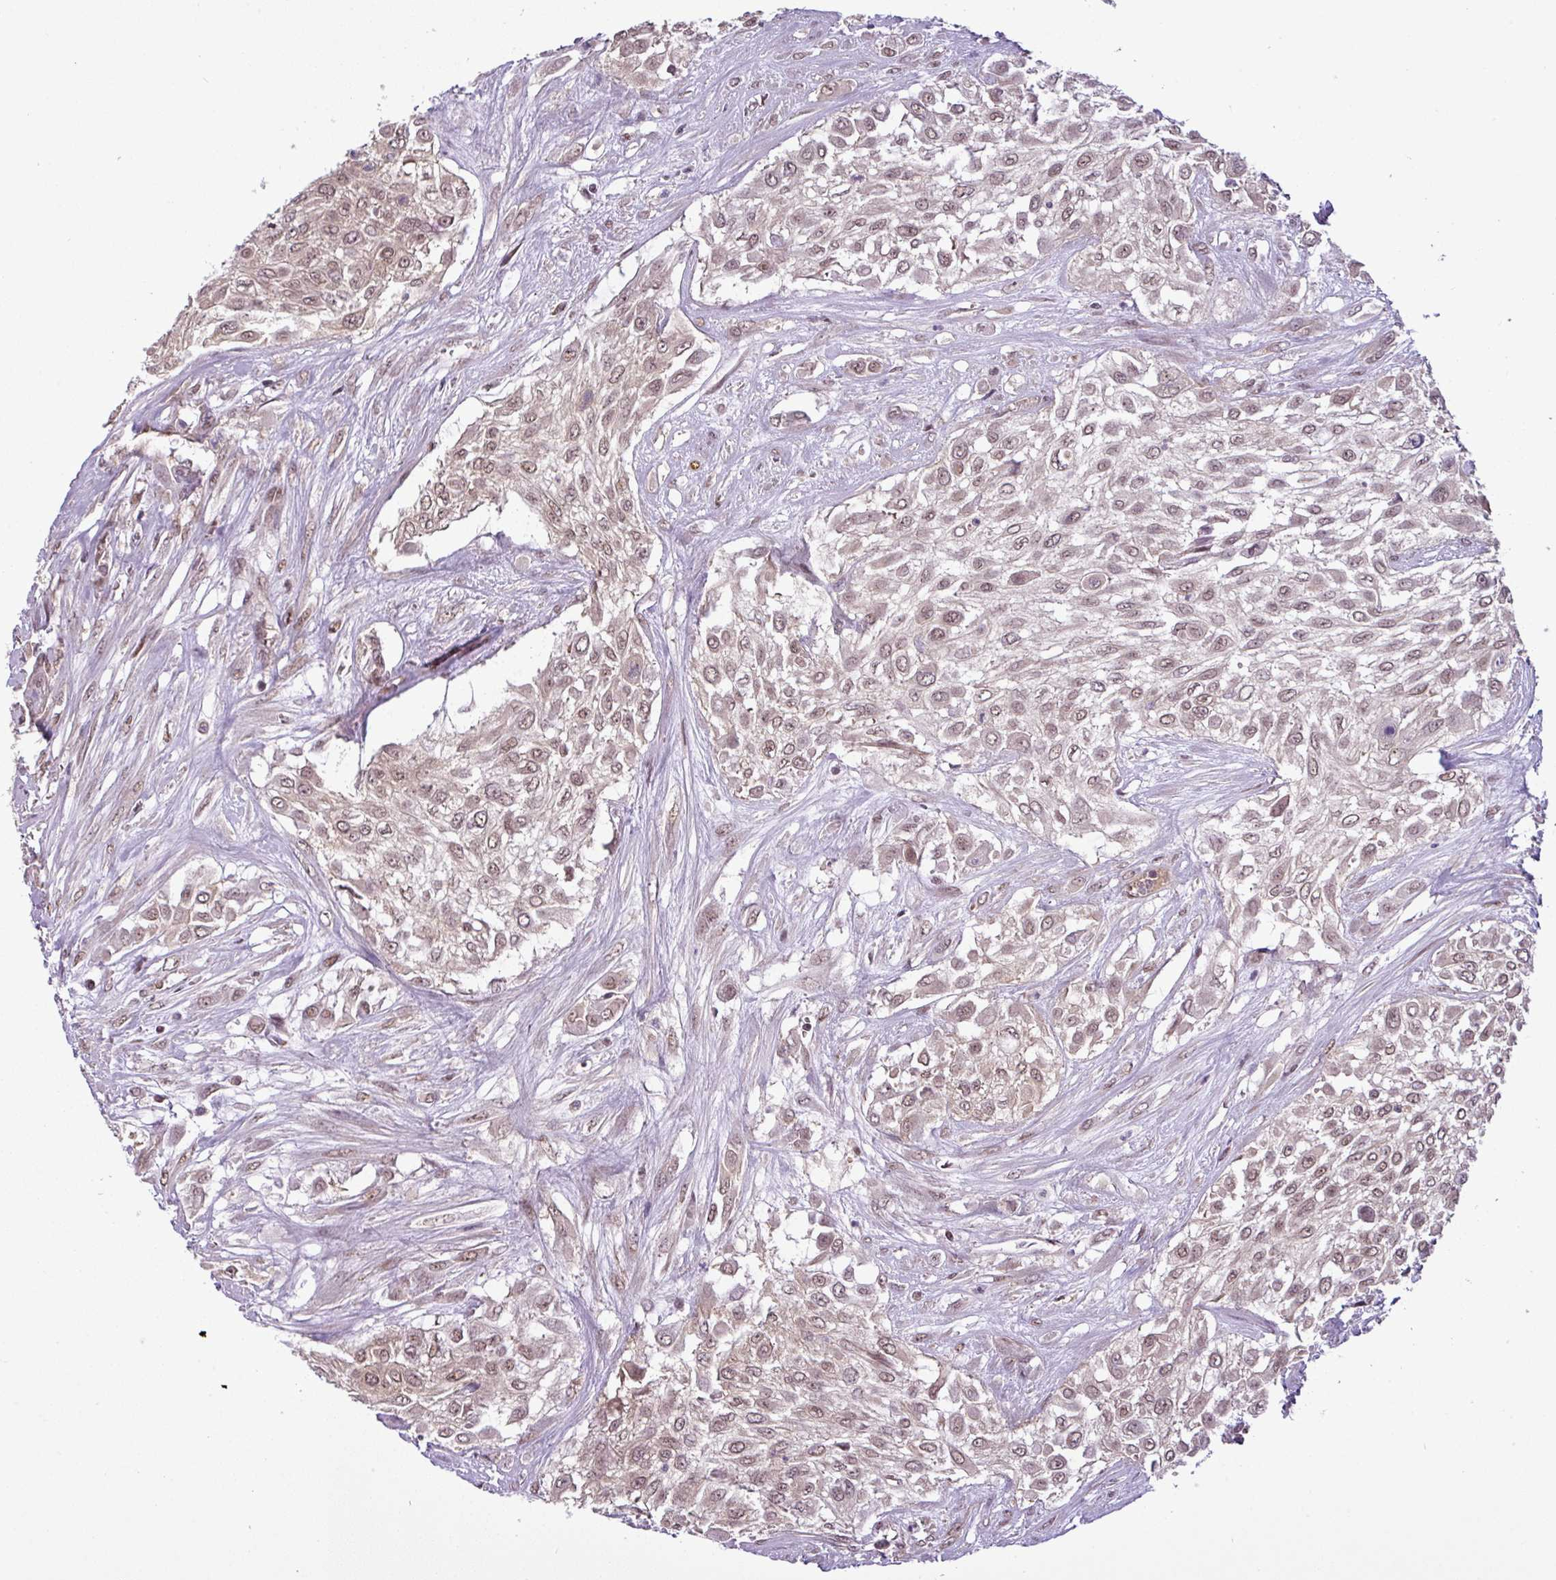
{"staining": {"intensity": "weak", "quantity": ">75%", "location": "cytoplasmic/membranous,nuclear"}, "tissue": "urothelial cancer", "cell_type": "Tumor cells", "image_type": "cancer", "snomed": [{"axis": "morphology", "description": "Urothelial carcinoma, High grade"}, {"axis": "topography", "description": "Urinary bladder"}], "caption": "Protein positivity by immunohistochemistry displays weak cytoplasmic/membranous and nuclear positivity in about >75% of tumor cells in urothelial cancer.", "gene": "MFHAS1", "patient": {"sex": "male", "age": 57}}